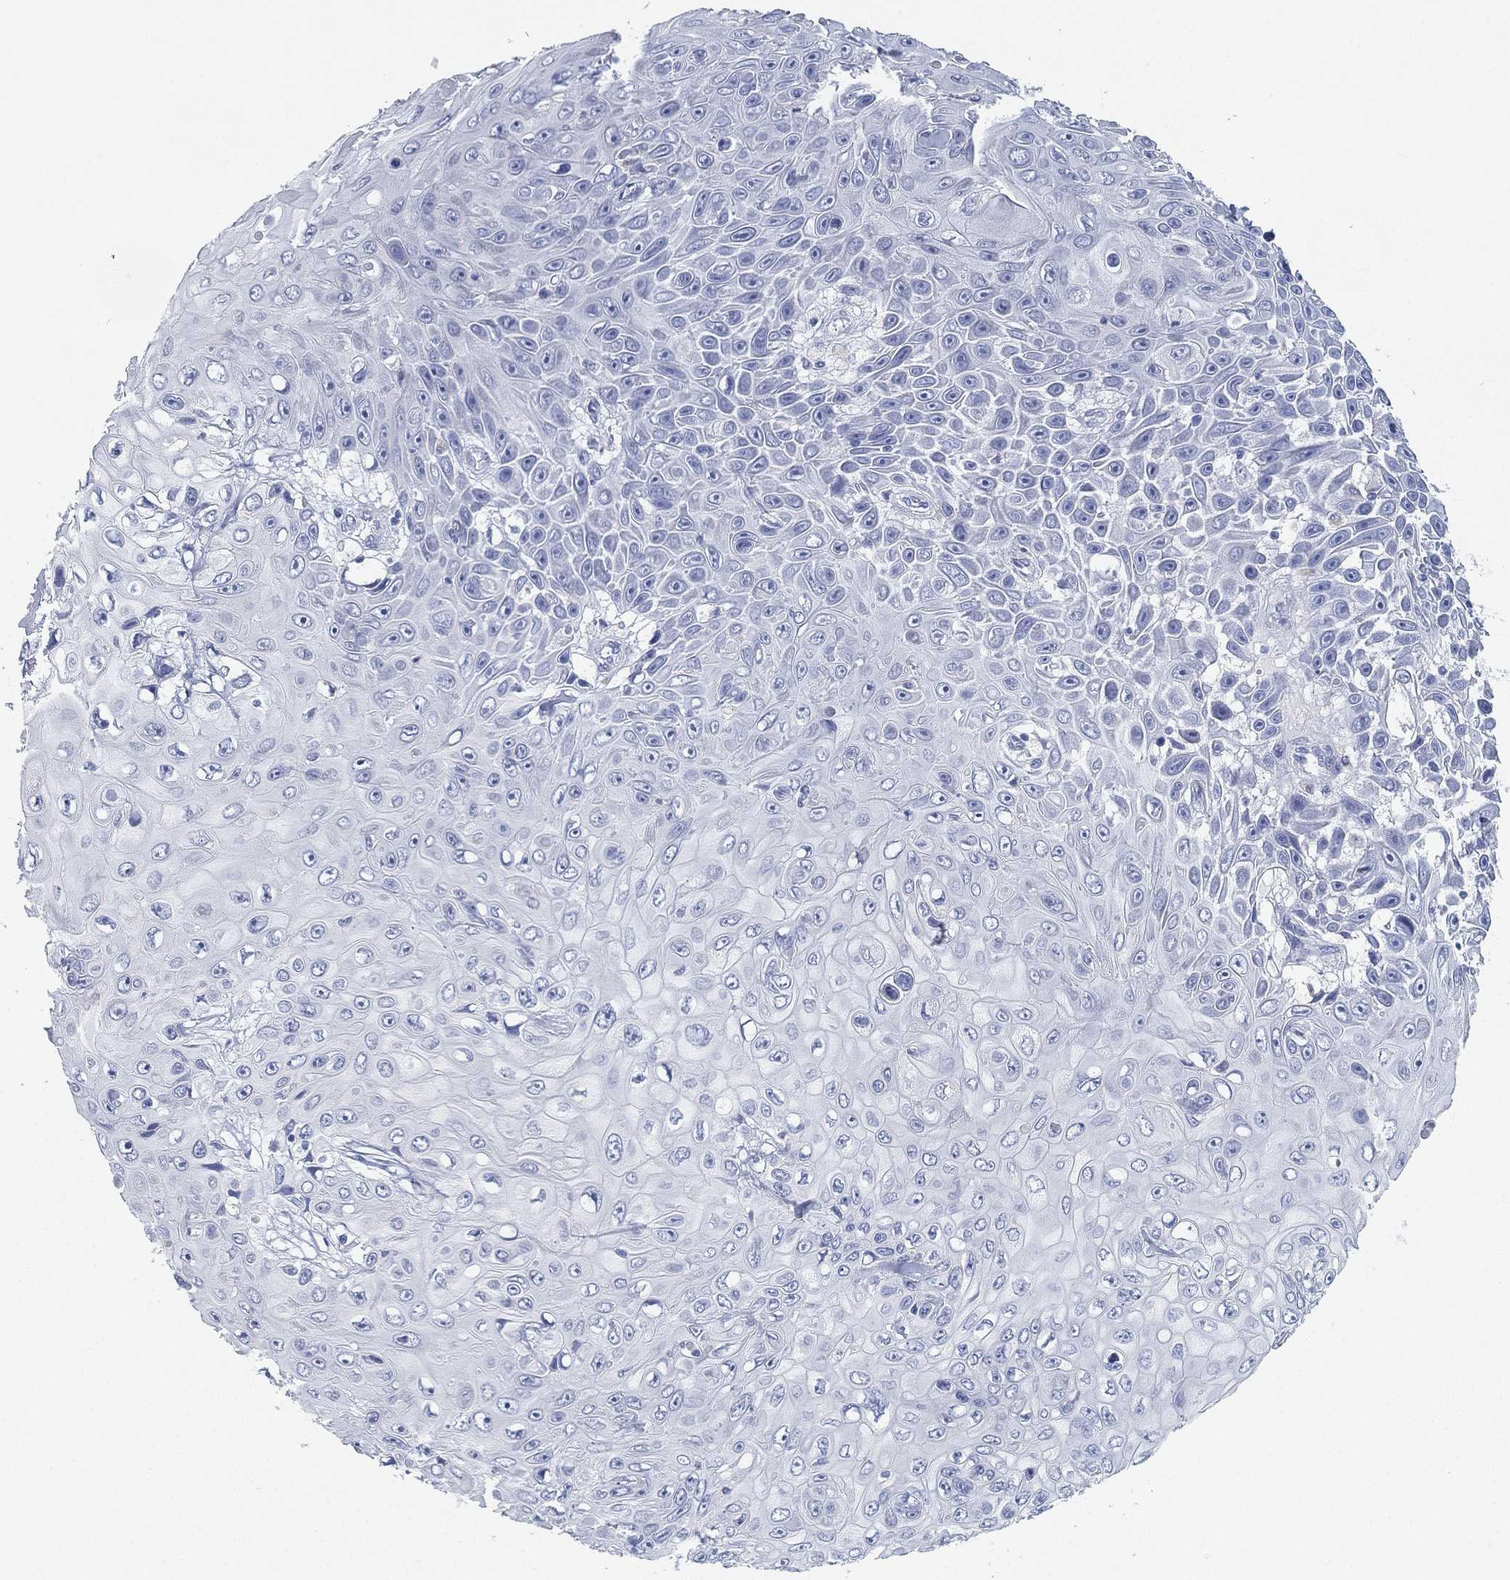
{"staining": {"intensity": "negative", "quantity": "none", "location": "none"}, "tissue": "skin cancer", "cell_type": "Tumor cells", "image_type": "cancer", "snomed": [{"axis": "morphology", "description": "Squamous cell carcinoma, NOS"}, {"axis": "topography", "description": "Skin"}], "caption": "An immunohistochemistry histopathology image of skin squamous cell carcinoma is shown. There is no staining in tumor cells of skin squamous cell carcinoma.", "gene": "GPR61", "patient": {"sex": "male", "age": 82}}